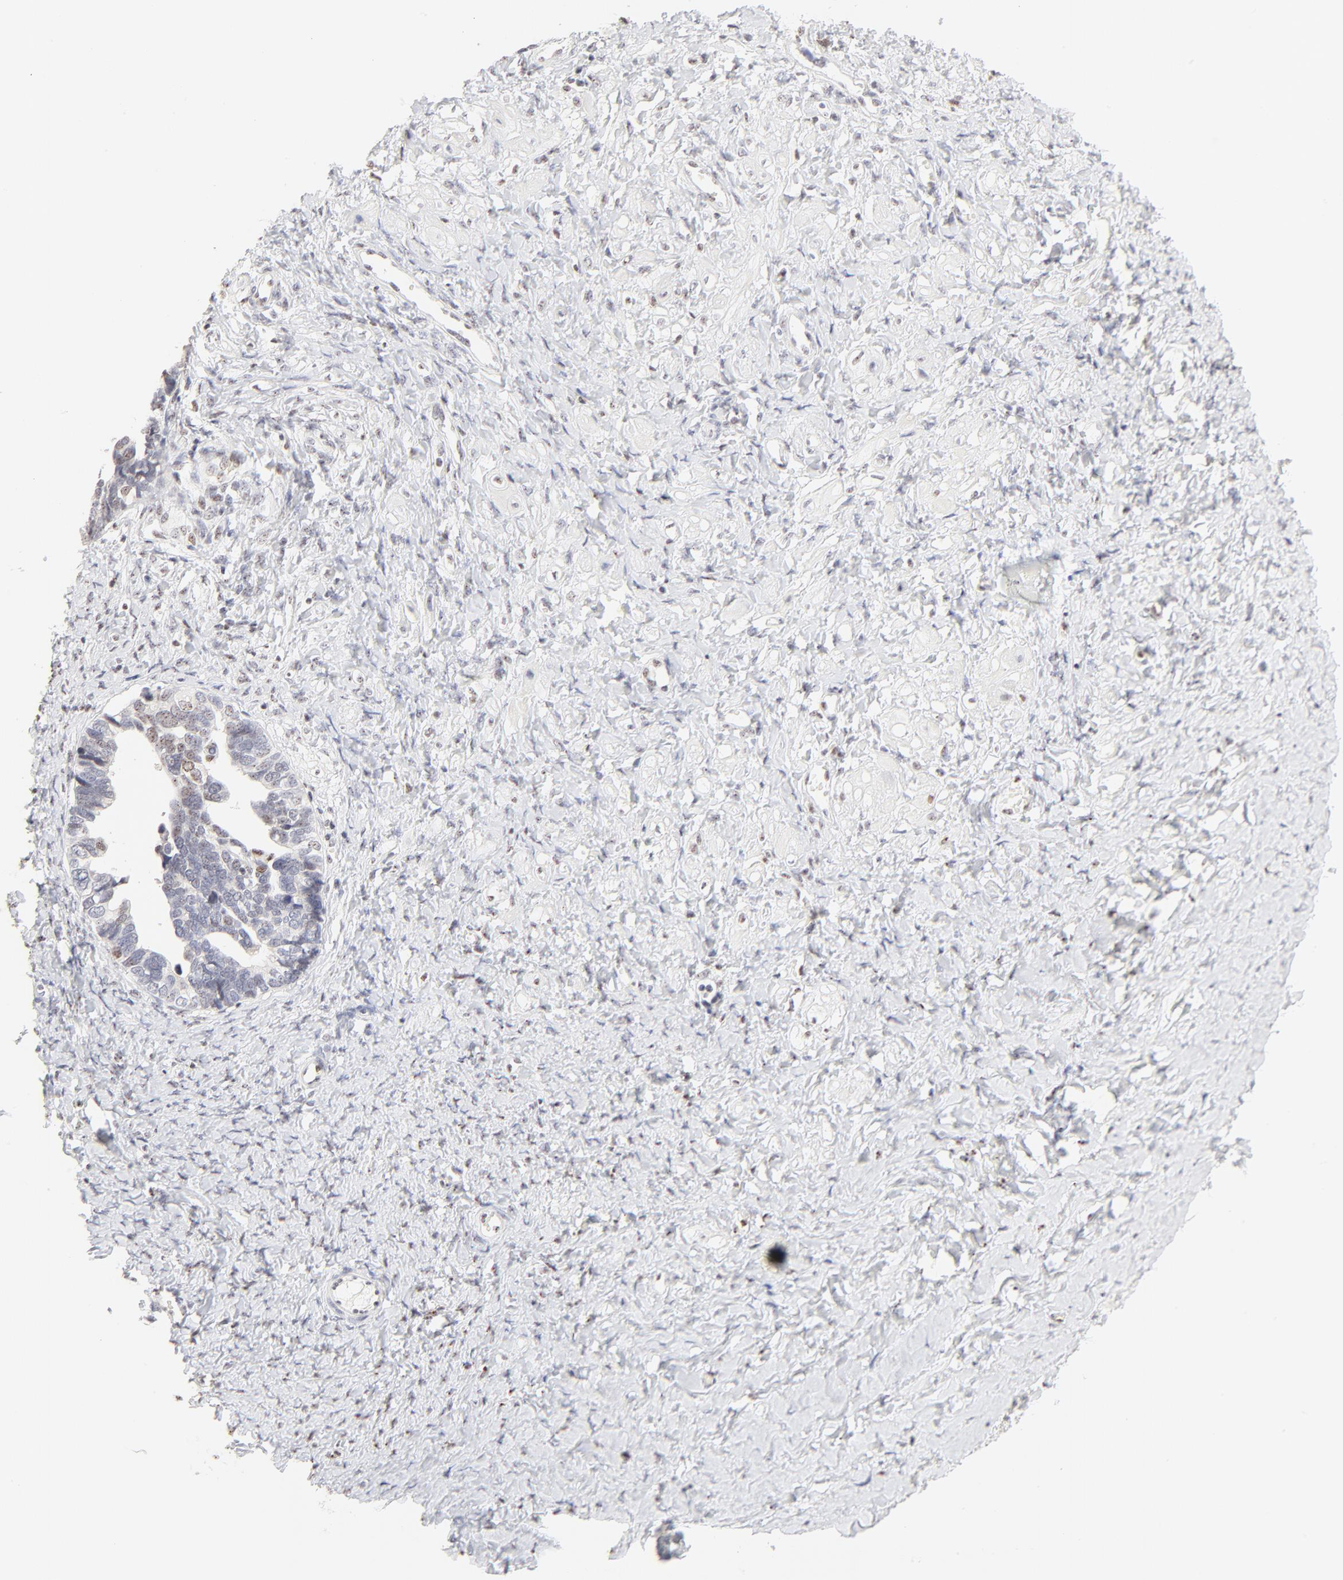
{"staining": {"intensity": "weak", "quantity": "25%-75%", "location": "nuclear"}, "tissue": "ovarian cancer", "cell_type": "Tumor cells", "image_type": "cancer", "snomed": [{"axis": "morphology", "description": "Cystadenocarcinoma, serous, NOS"}, {"axis": "topography", "description": "Ovary"}], "caption": "Human ovarian cancer stained with a brown dye exhibits weak nuclear positive expression in about 25%-75% of tumor cells.", "gene": "NFIL3", "patient": {"sex": "female", "age": 77}}